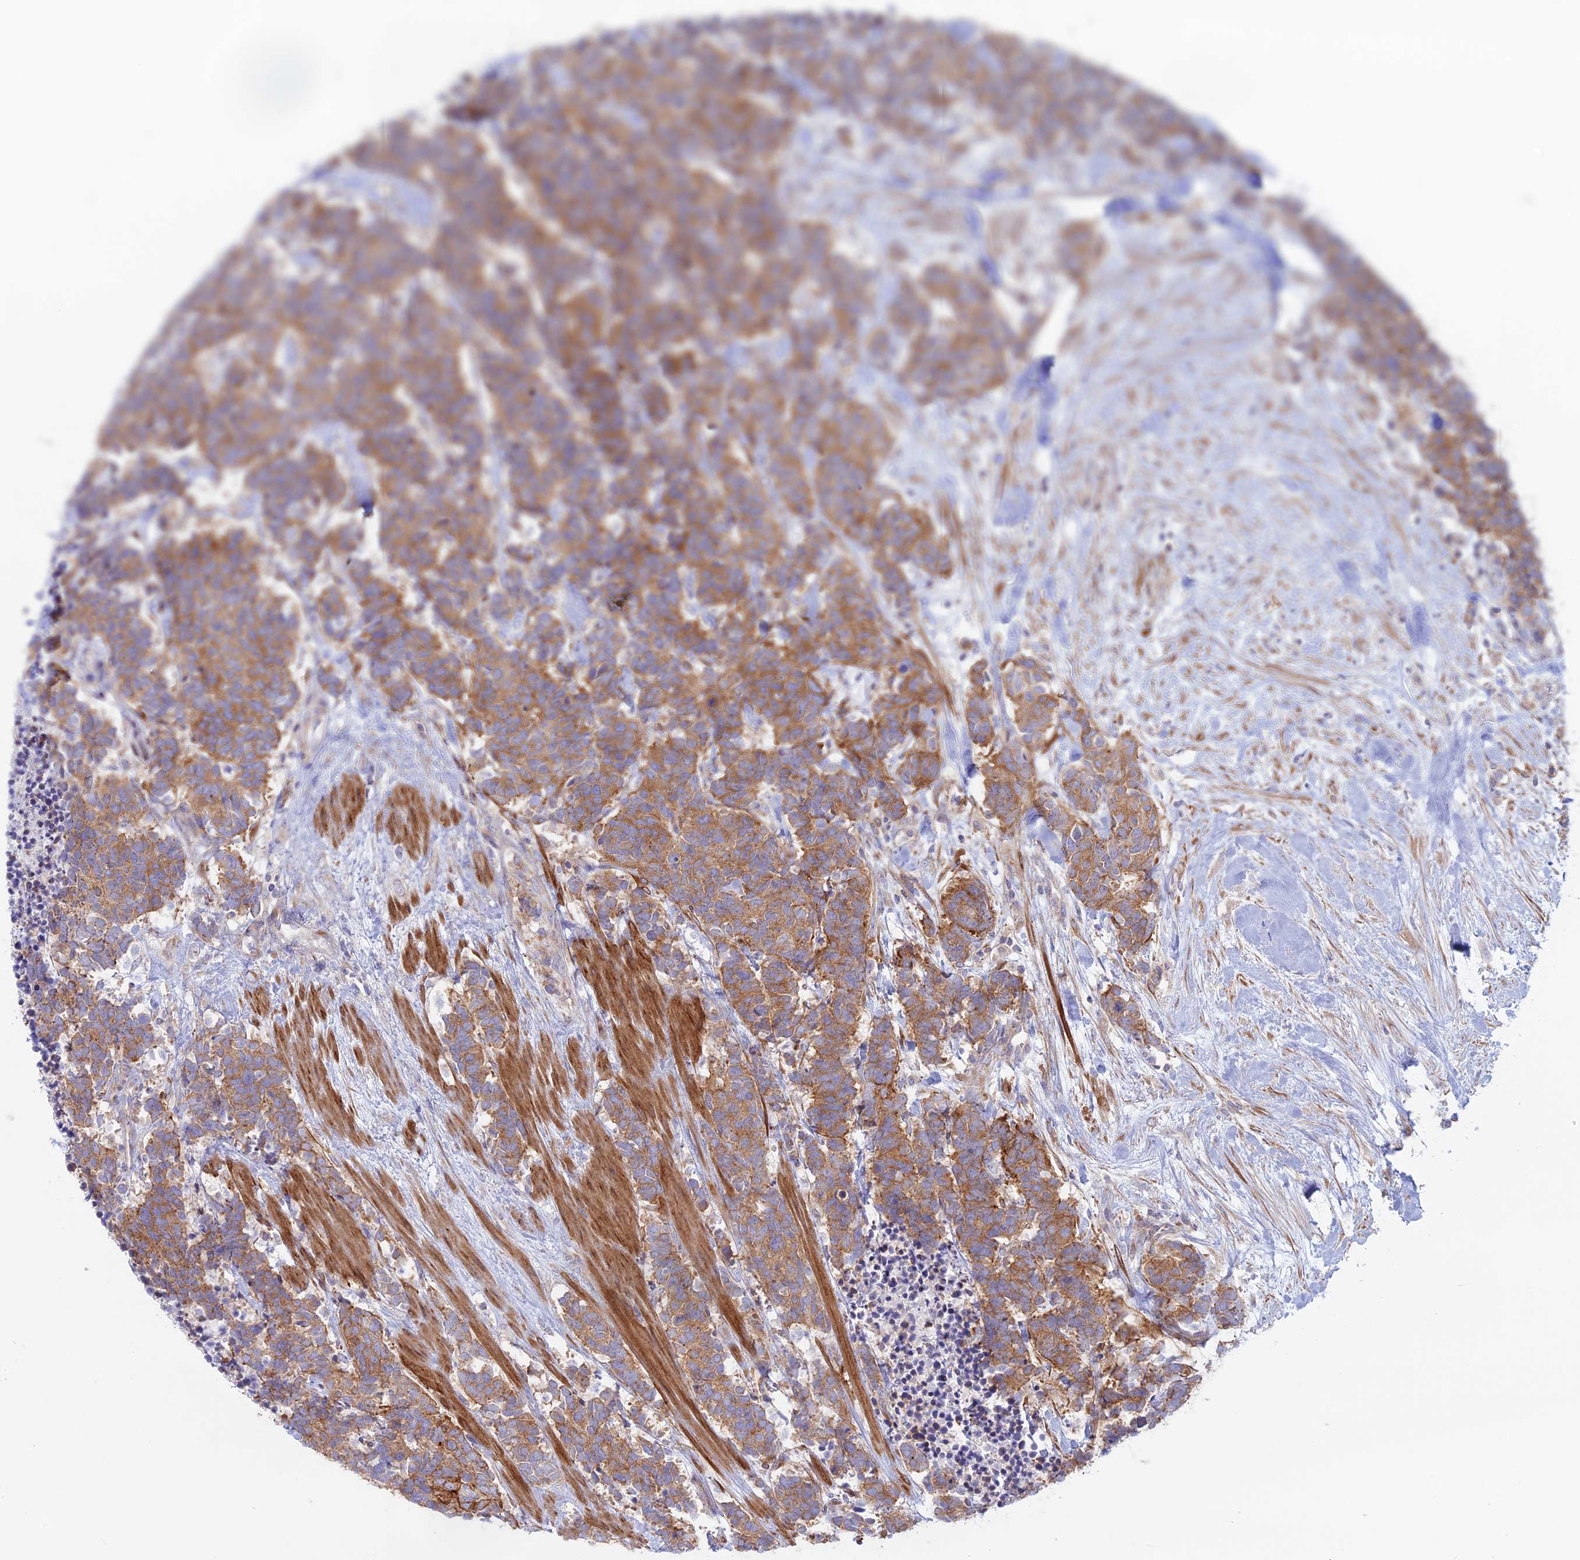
{"staining": {"intensity": "moderate", "quantity": ">75%", "location": "cytoplasmic/membranous"}, "tissue": "carcinoid", "cell_type": "Tumor cells", "image_type": "cancer", "snomed": [{"axis": "morphology", "description": "Carcinoma, NOS"}, {"axis": "morphology", "description": "Carcinoid, malignant, NOS"}, {"axis": "topography", "description": "Prostate"}], "caption": "DAB immunohistochemical staining of carcinoid shows moderate cytoplasmic/membranous protein positivity in approximately >75% of tumor cells.", "gene": "MYO5B", "patient": {"sex": "male", "age": 57}}